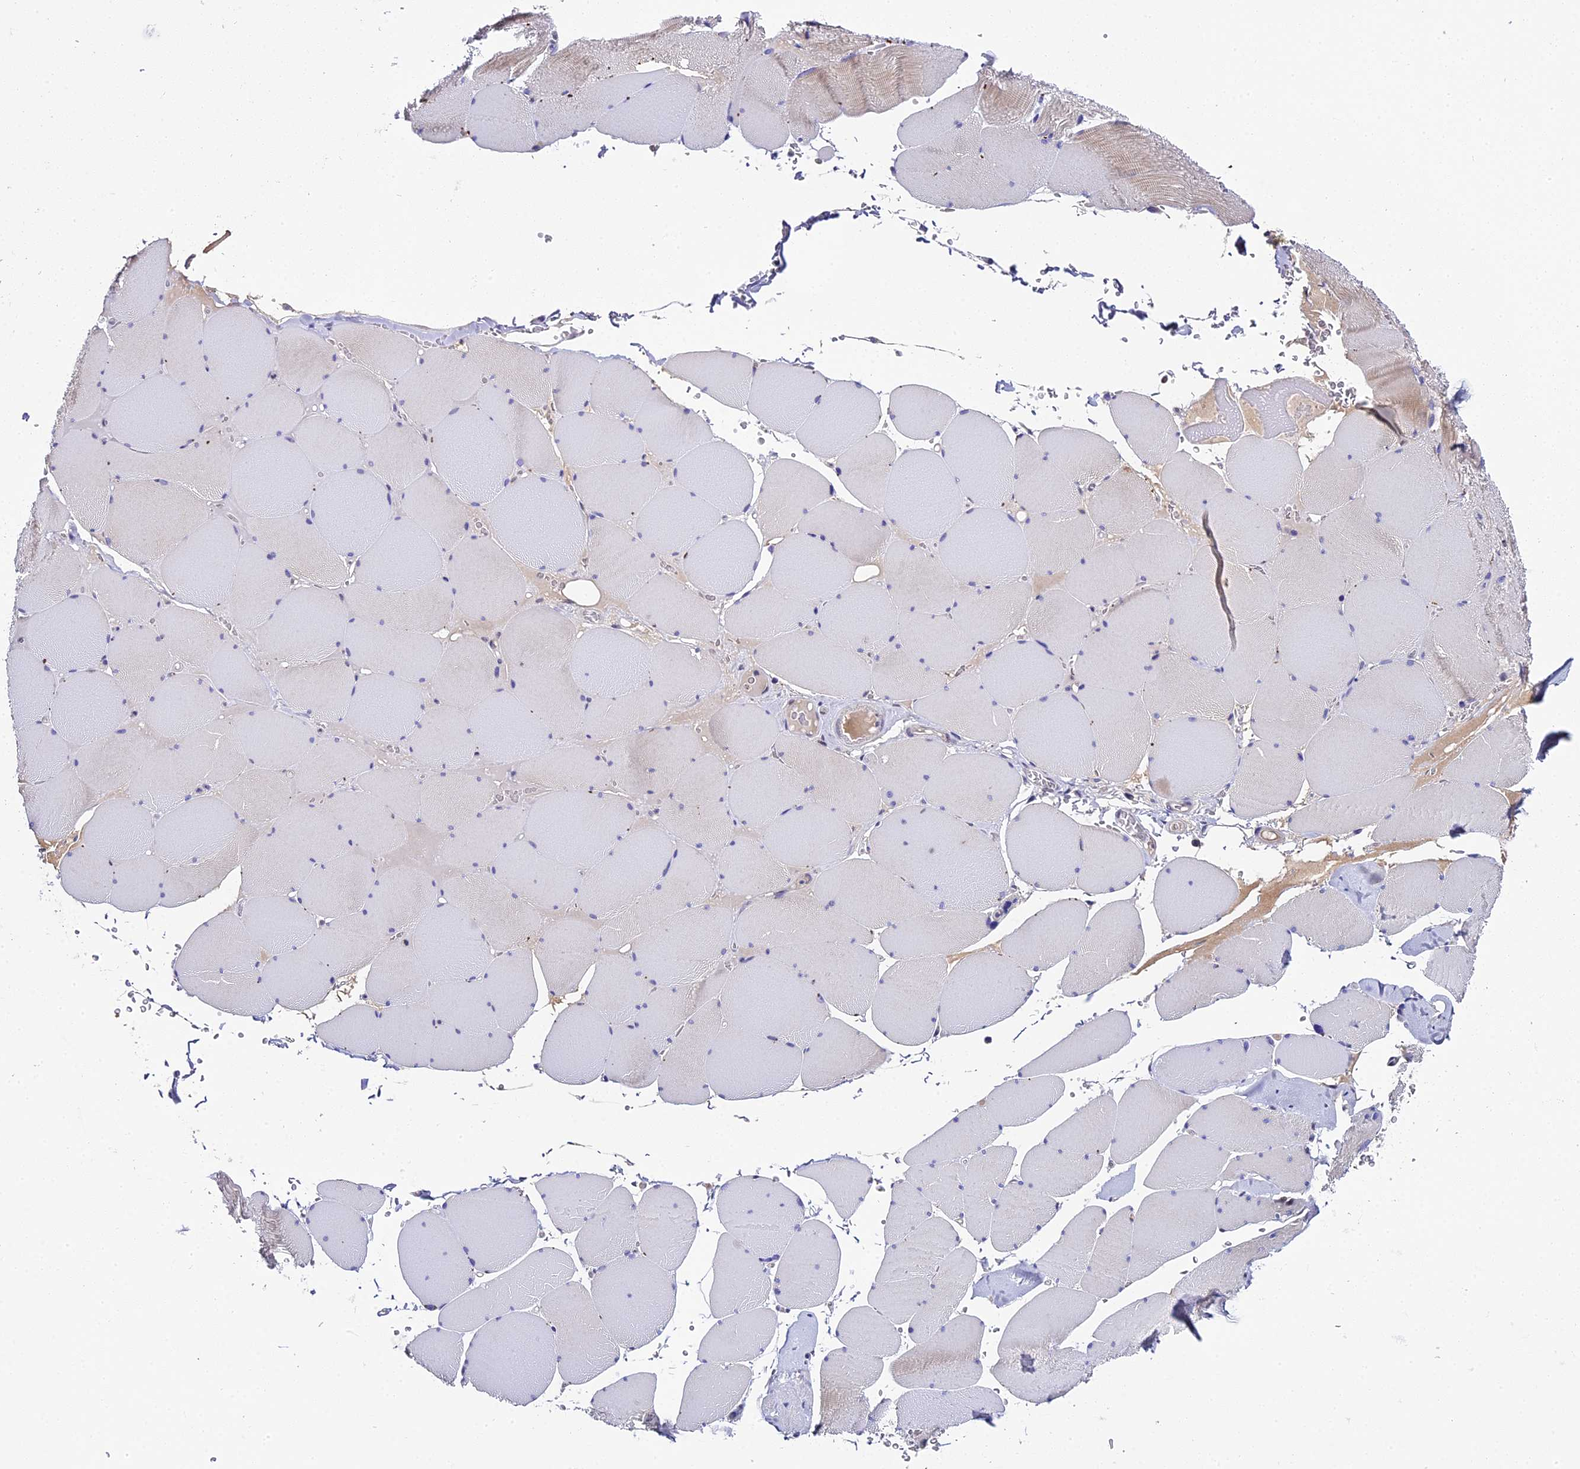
{"staining": {"intensity": "weak", "quantity": "<25%", "location": "cytoplasmic/membranous"}, "tissue": "skeletal muscle", "cell_type": "Myocytes", "image_type": "normal", "snomed": [{"axis": "morphology", "description": "Normal tissue, NOS"}, {"axis": "topography", "description": "Skeletal muscle"}, {"axis": "topography", "description": "Head-Neck"}], "caption": "Photomicrograph shows no protein staining in myocytes of normal skeletal muscle.", "gene": "ENKD1", "patient": {"sex": "male", "age": 66}}